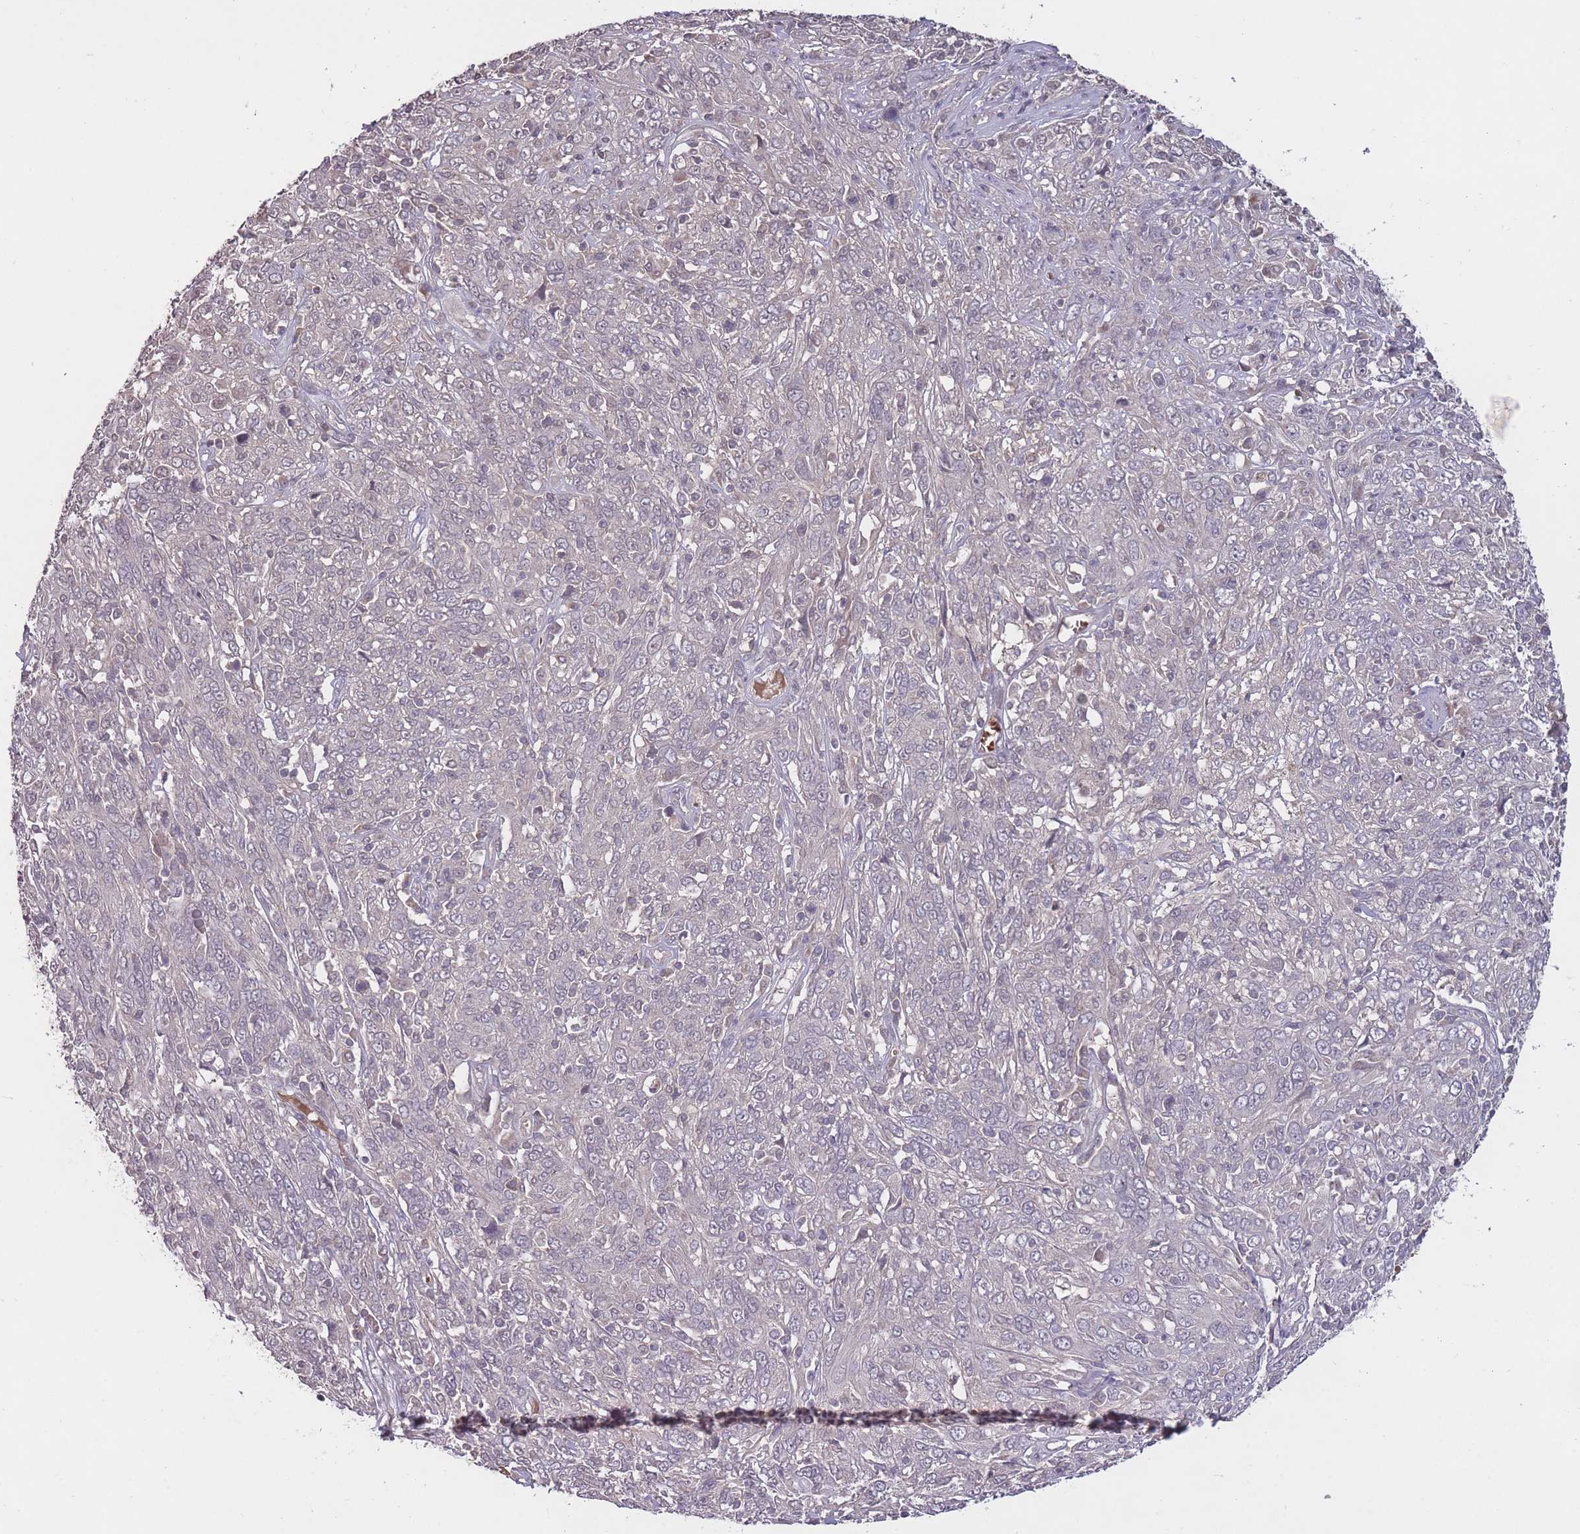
{"staining": {"intensity": "negative", "quantity": "none", "location": "none"}, "tissue": "cervical cancer", "cell_type": "Tumor cells", "image_type": "cancer", "snomed": [{"axis": "morphology", "description": "Squamous cell carcinoma, NOS"}, {"axis": "topography", "description": "Cervix"}], "caption": "Tumor cells are negative for brown protein staining in squamous cell carcinoma (cervical).", "gene": "ADCYAP1R1", "patient": {"sex": "female", "age": 46}}